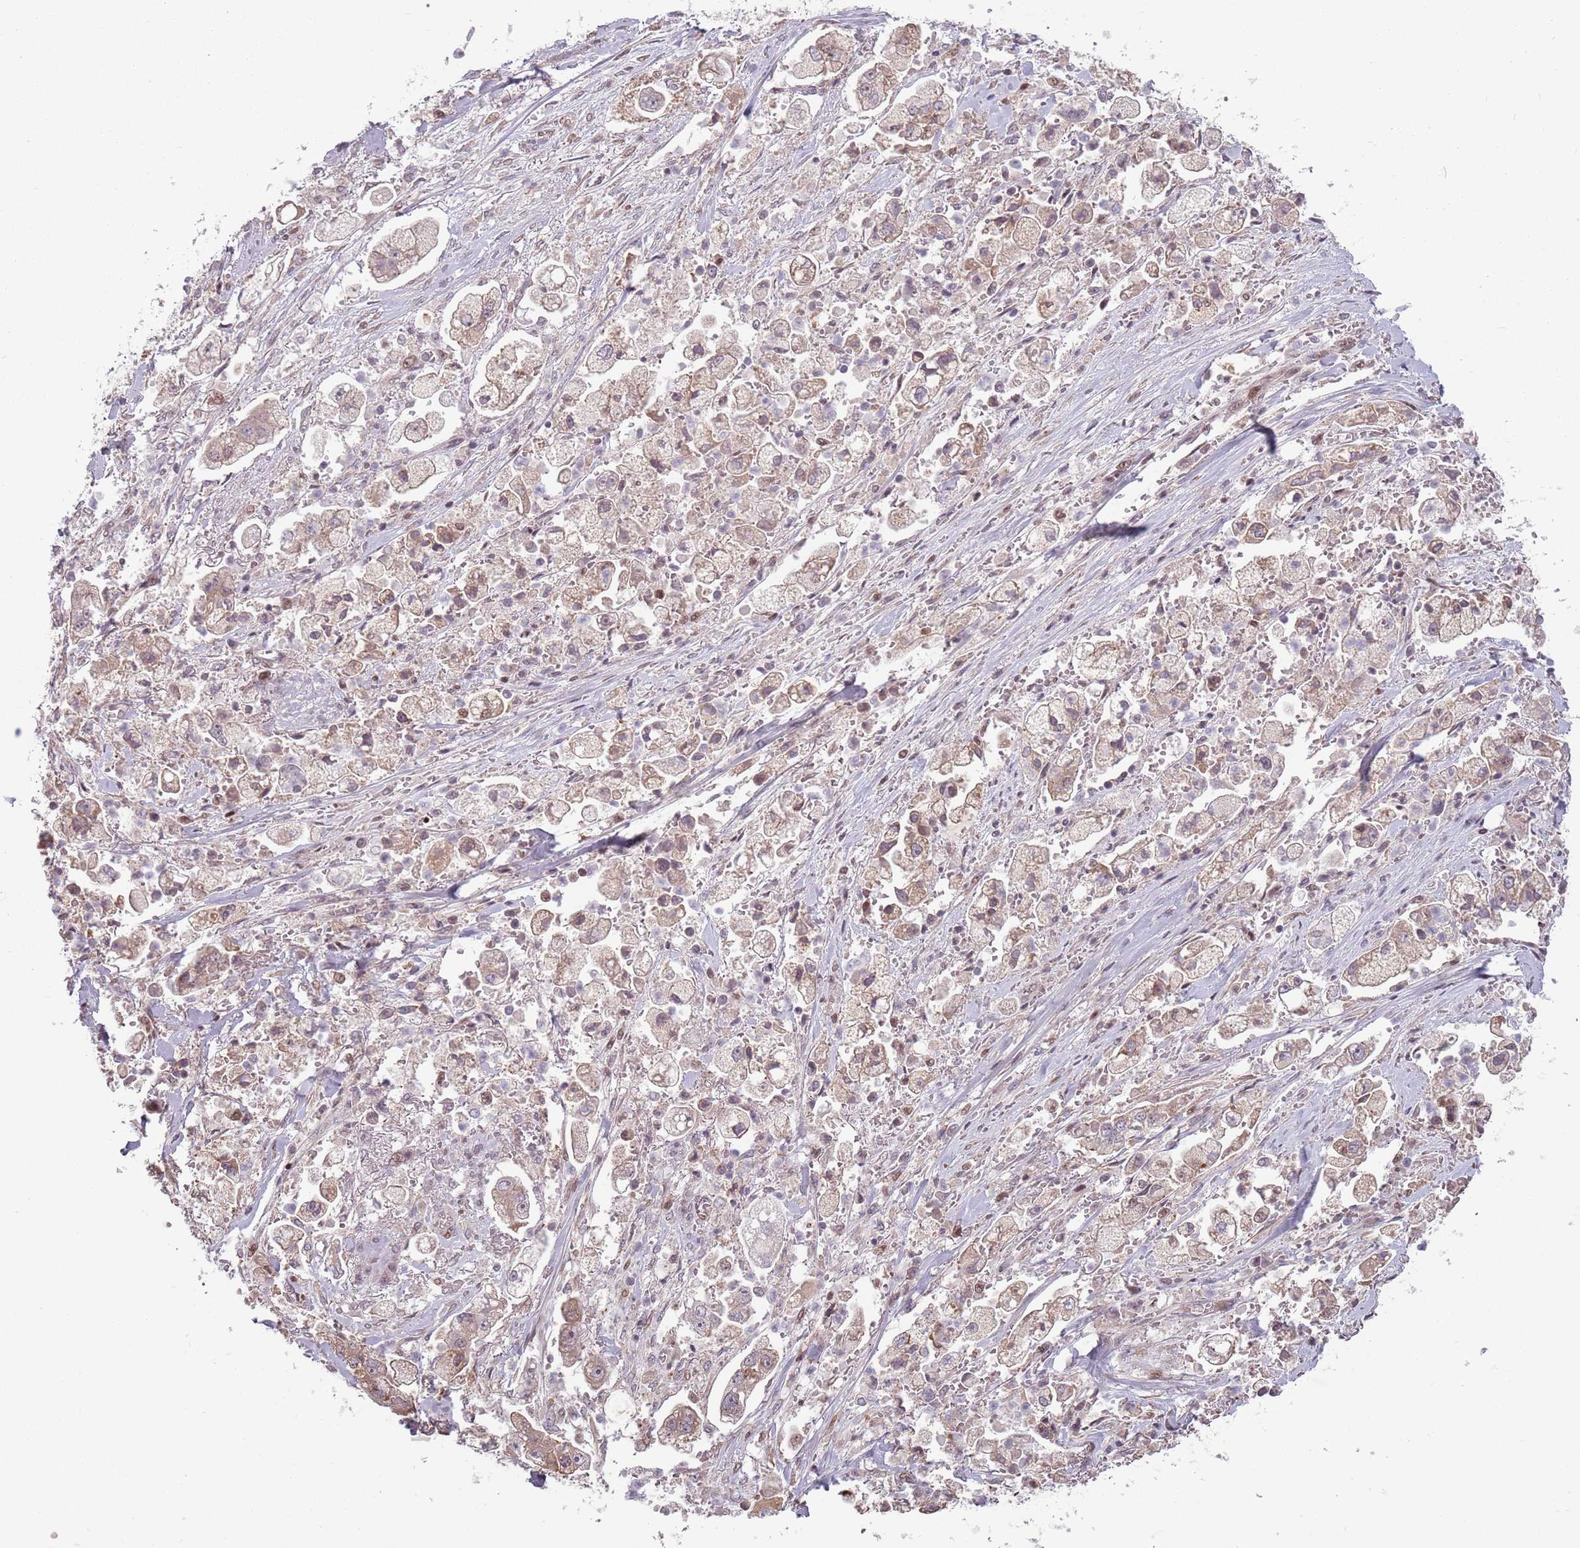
{"staining": {"intensity": "weak", "quantity": "25%-75%", "location": "cytoplasmic/membranous"}, "tissue": "stomach cancer", "cell_type": "Tumor cells", "image_type": "cancer", "snomed": [{"axis": "morphology", "description": "Adenocarcinoma, NOS"}, {"axis": "topography", "description": "Stomach"}], "caption": "DAB (3,3'-diaminobenzidine) immunohistochemical staining of stomach cancer shows weak cytoplasmic/membranous protein staining in approximately 25%-75% of tumor cells.", "gene": "ADGRG1", "patient": {"sex": "male", "age": 62}}